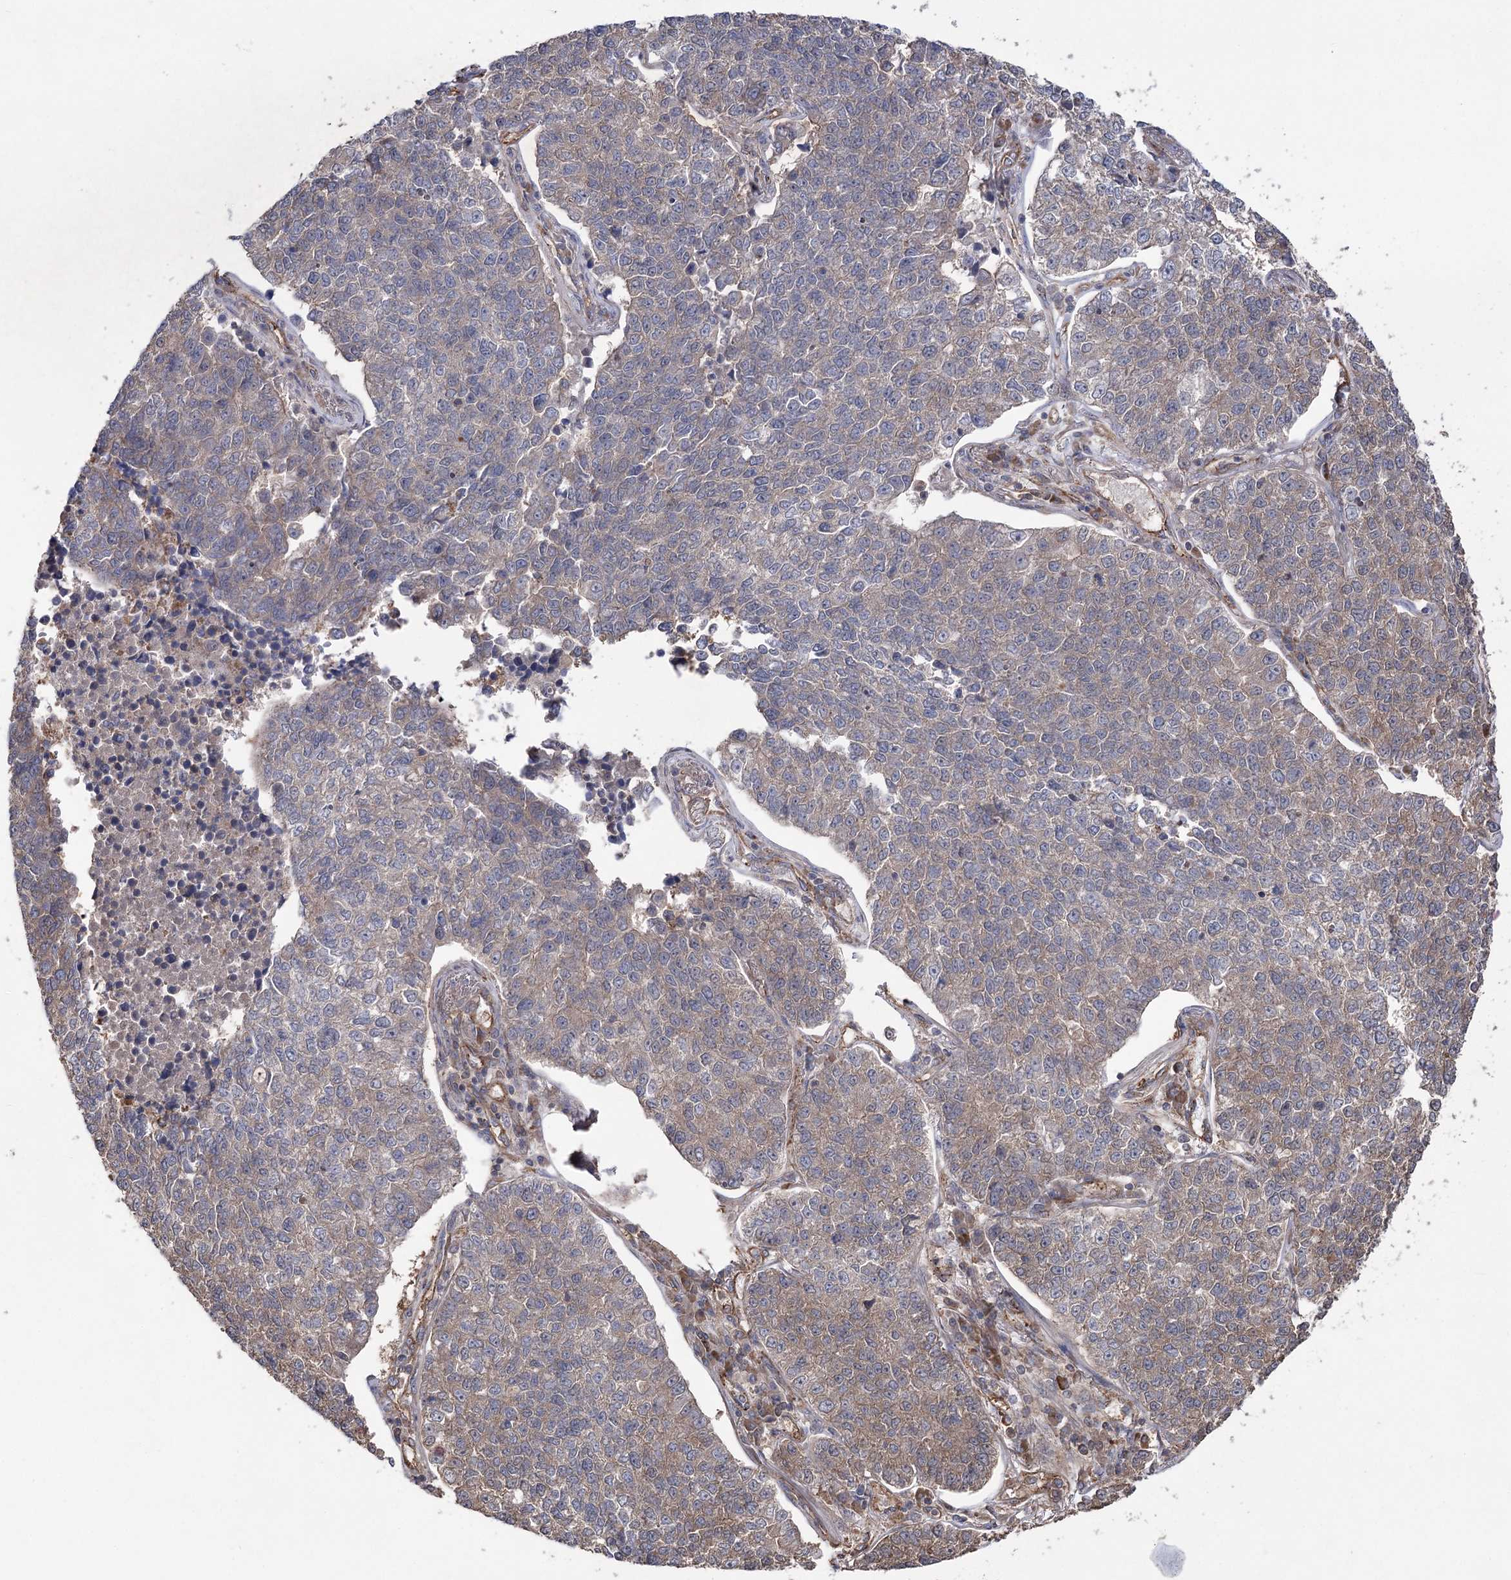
{"staining": {"intensity": "weak", "quantity": "<25%", "location": "cytoplasmic/membranous"}, "tissue": "lung cancer", "cell_type": "Tumor cells", "image_type": "cancer", "snomed": [{"axis": "morphology", "description": "Adenocarcinoma, NOS"}, {"axis": "topography", "description": "Lung"}], "caption": "DAB (3,3'-diaminobenzidine) immunohistochemical staining of lung adenocarcinoma demonstrates no significant expression in tumor cells. (DAB immunohistochemistry visualized using brightfield microscopy, high magnification).", "gene": "LARS2", "patient": {"sex": "male", "age": 49}}